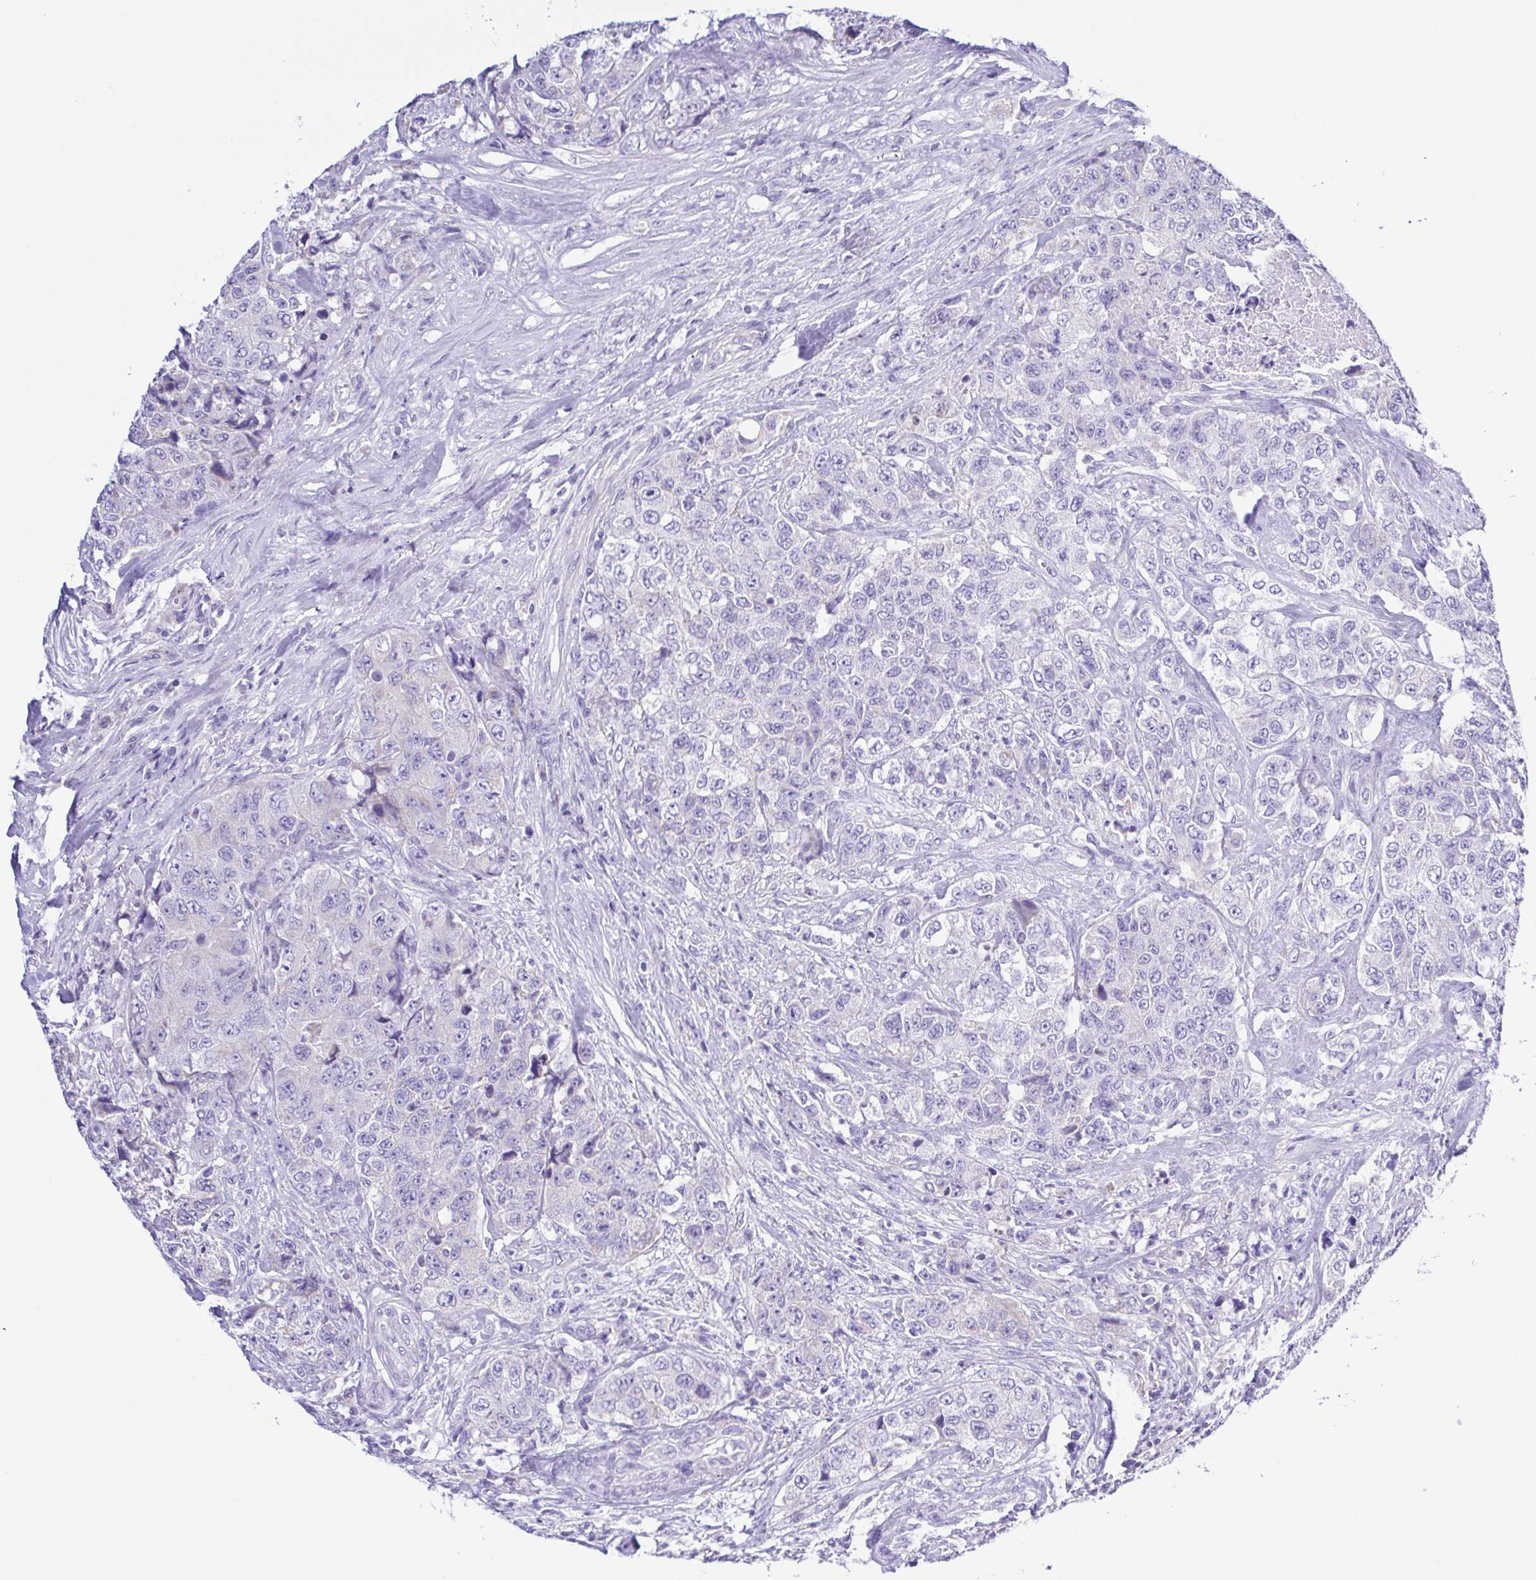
{"staining": {"intensity": "negative", "quantity": "none", "location": "none"}, "tissue": "urothelial cancer", "cell_type": "Tumor cells", "image_type": "cancer", "snomed": [{"axis": "morphology", "description": "Urothelial carcinoma, High grade"}, {"axis": "topography", "description": "Urinary bladder"}], "caption": "Immunohistochemical staining of human high-grade urothelial carcinoma shows no significant staining in tumor cells.", "gene": "CD72", "patient": {"sex": "female", "age": 78}}